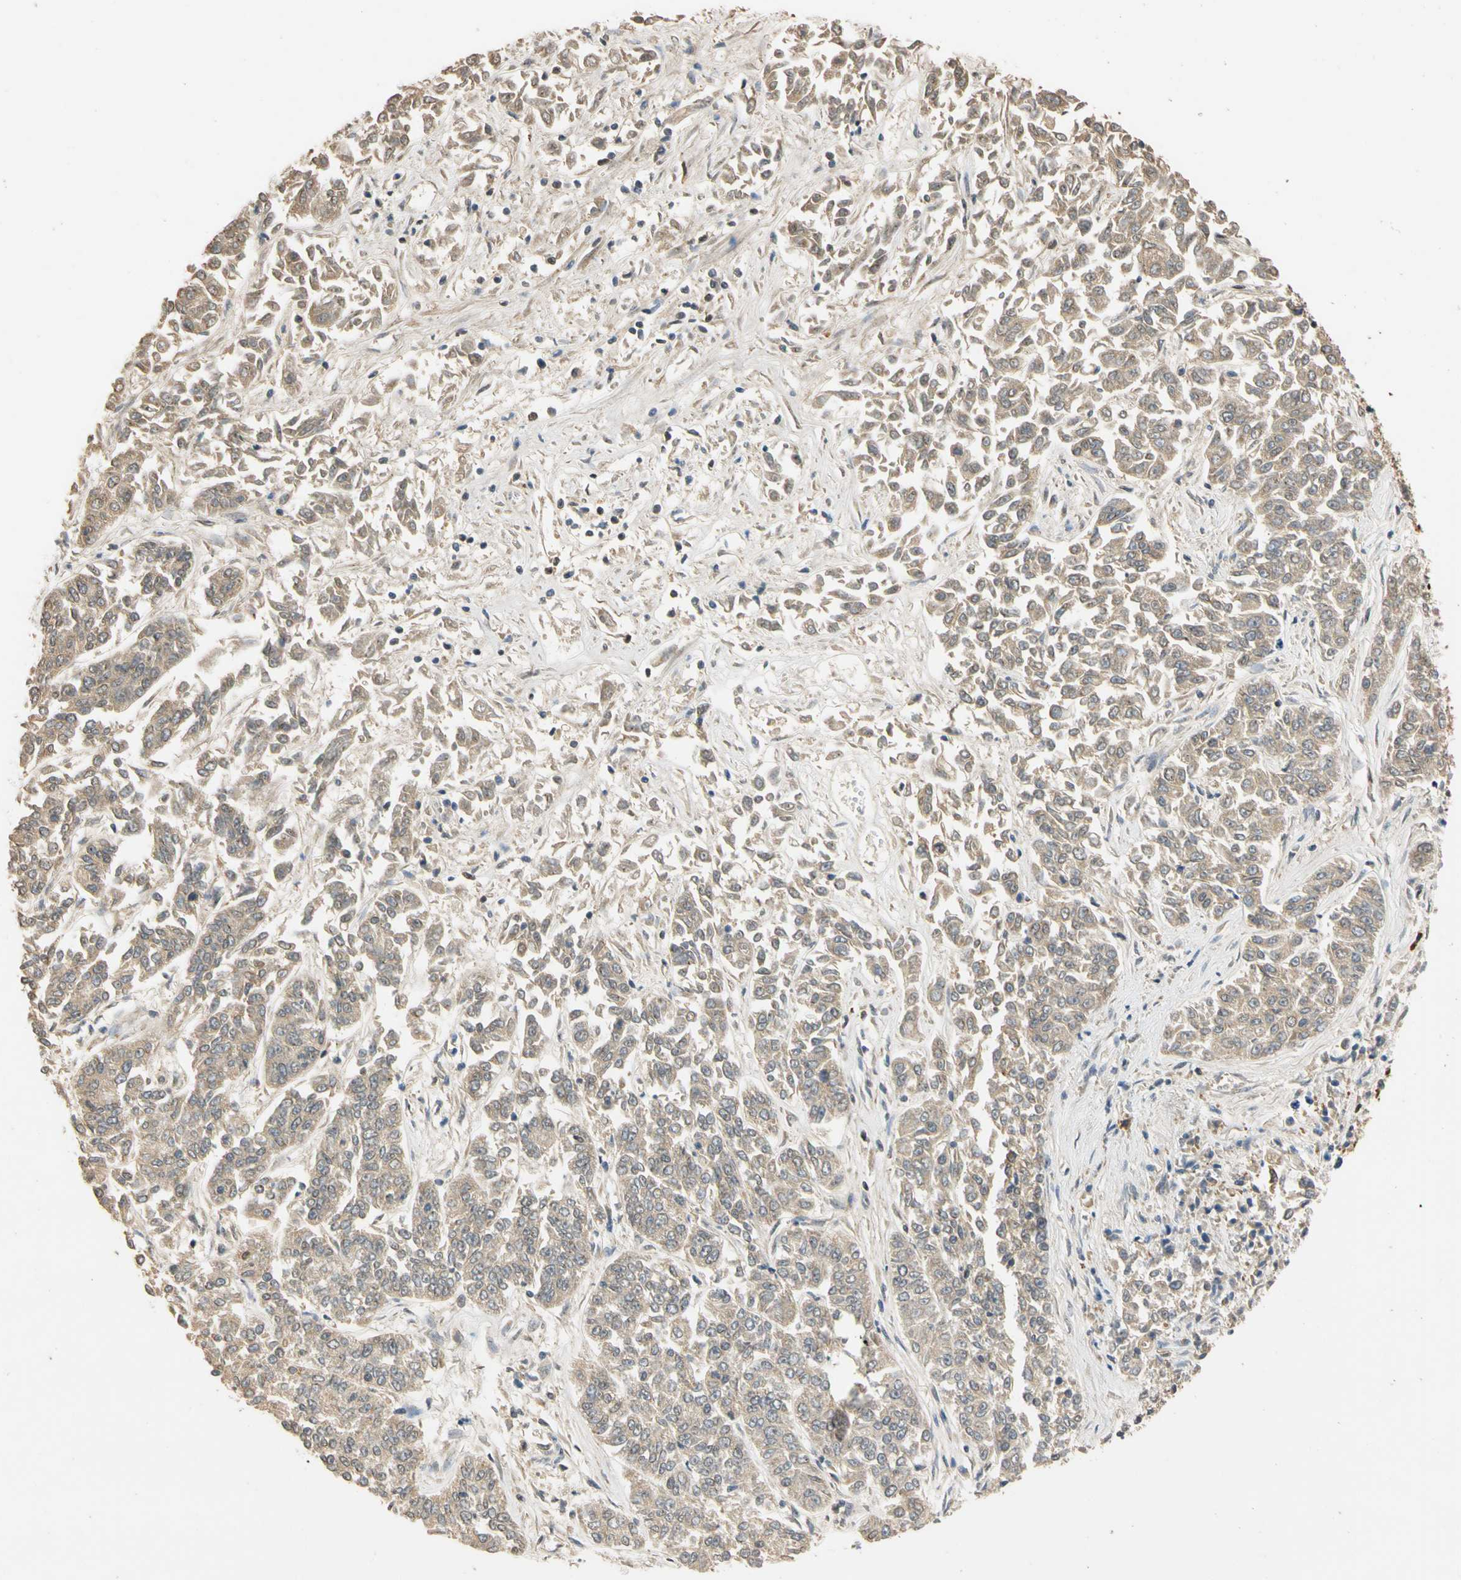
{"staining": {"intensity": "weak", "quantity": "<25%", "location": "cytoplasmic/membranous"}, "tissue": "lung cancer", "cell_type": "Tumor cells", "image_type": "cancer", "snomed": [{"axis": "morphology", "description": "Adenocarcinoma, NOS"}, {"axis": "topography", "description": "Lung"}], "caption": "High power microscopy micrograph of an immunohistochemistry micrograph of lung adenocarcinoma, revealing no significant expression in tumor cells.", "gene": "QSER1", "patient": {"sex": "male", "age": 84}}